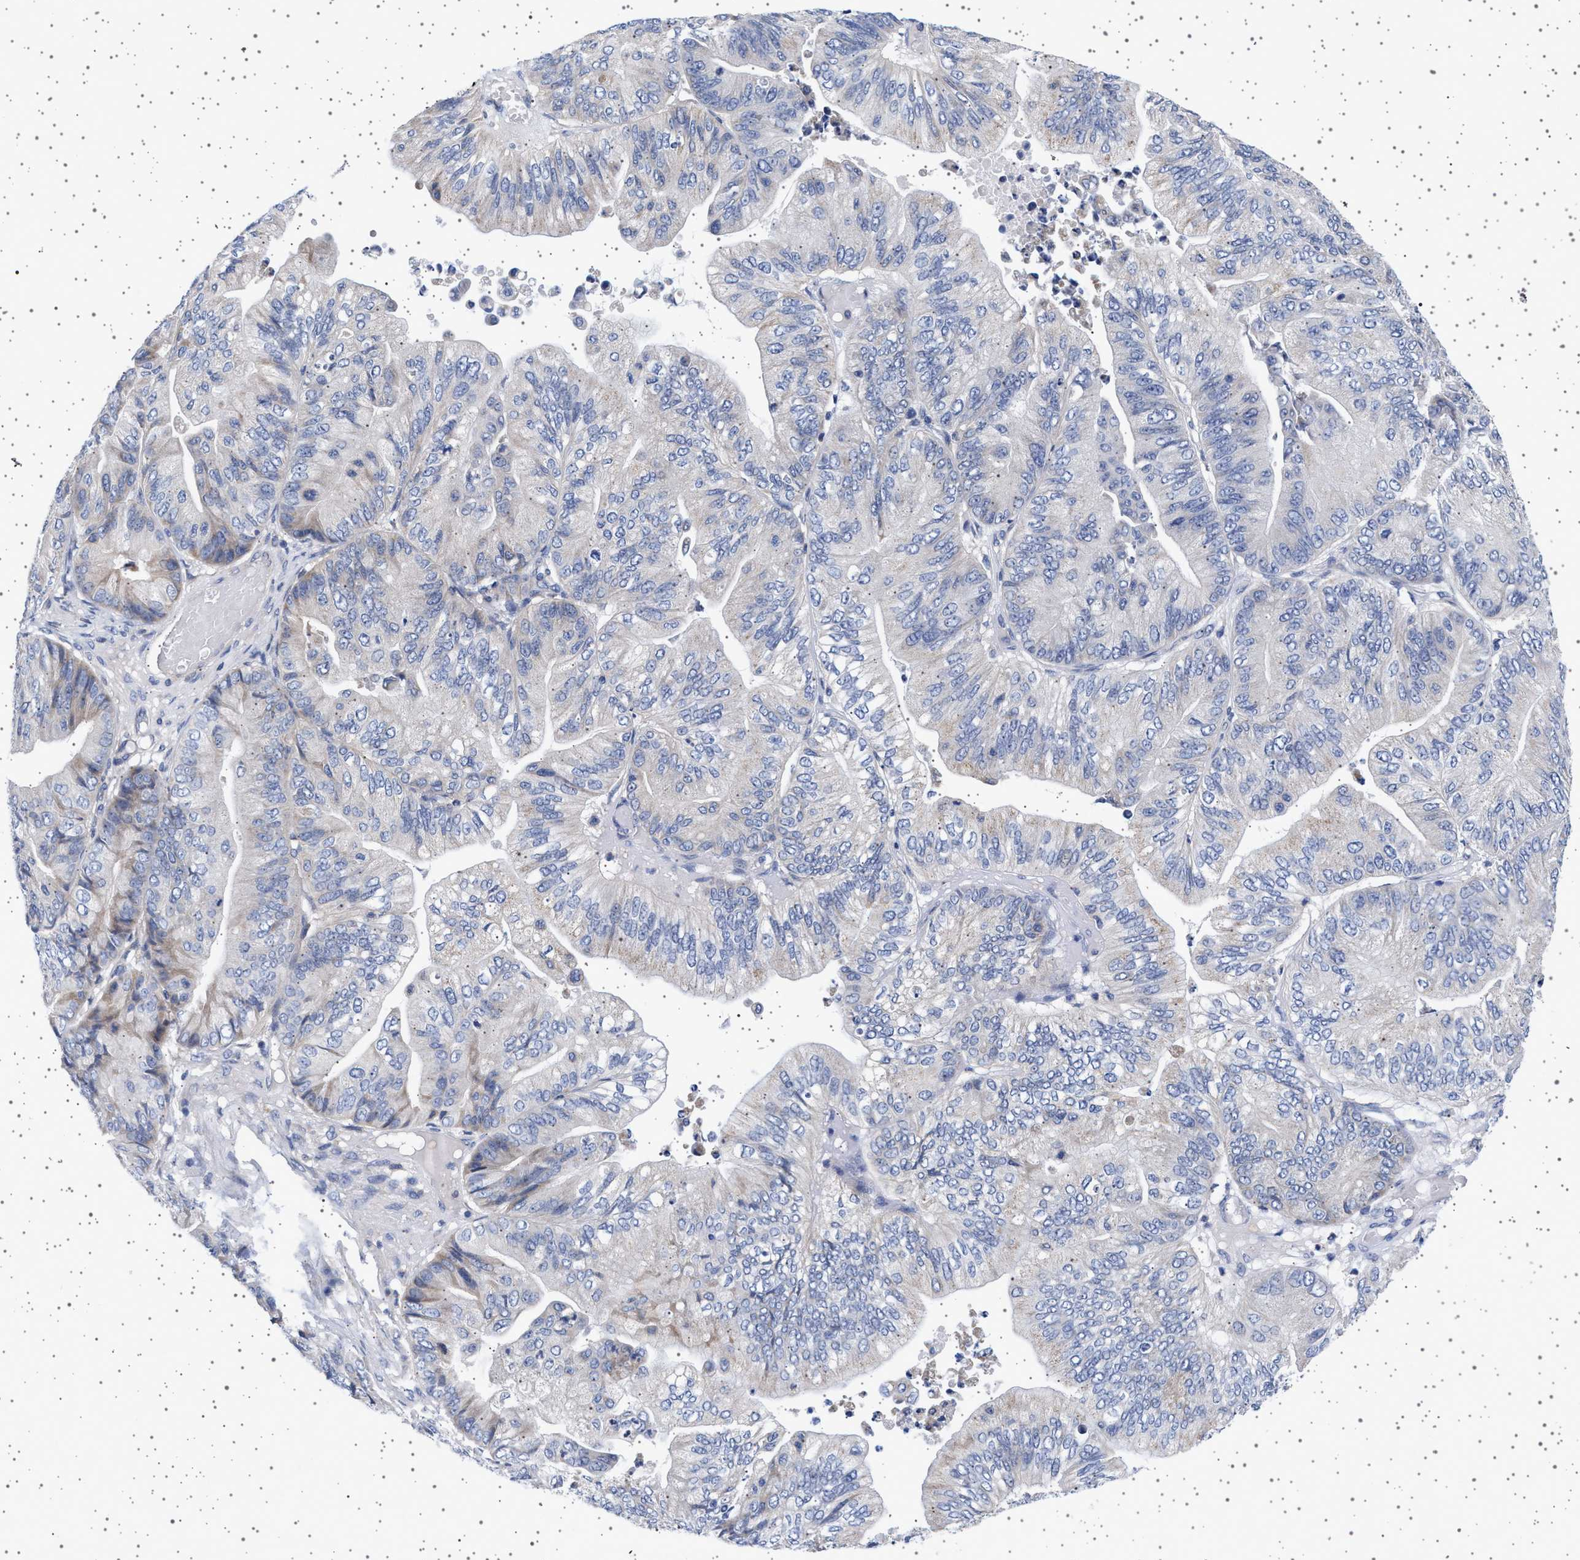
{"staining": {"intensity": "negative", "quantity": "none", "location": "none"}, "tissue": "ovarian cancer", "cell_type": "Tumor cells", "image_type": "cancer", "snomed": [{"axis": "morphology", "description": "Cystadenocarcinoma, mucinous, NOS"}, {"axis": "topography", "description": "Ovary"}], "caption": "Immunohistochemical staining of human ovarian mucinous cystadenocarcinoma reveals no significant staining in tumor cells.", "gene": "TRMT10B", "patient": {"sex": "female", "age": 61}}